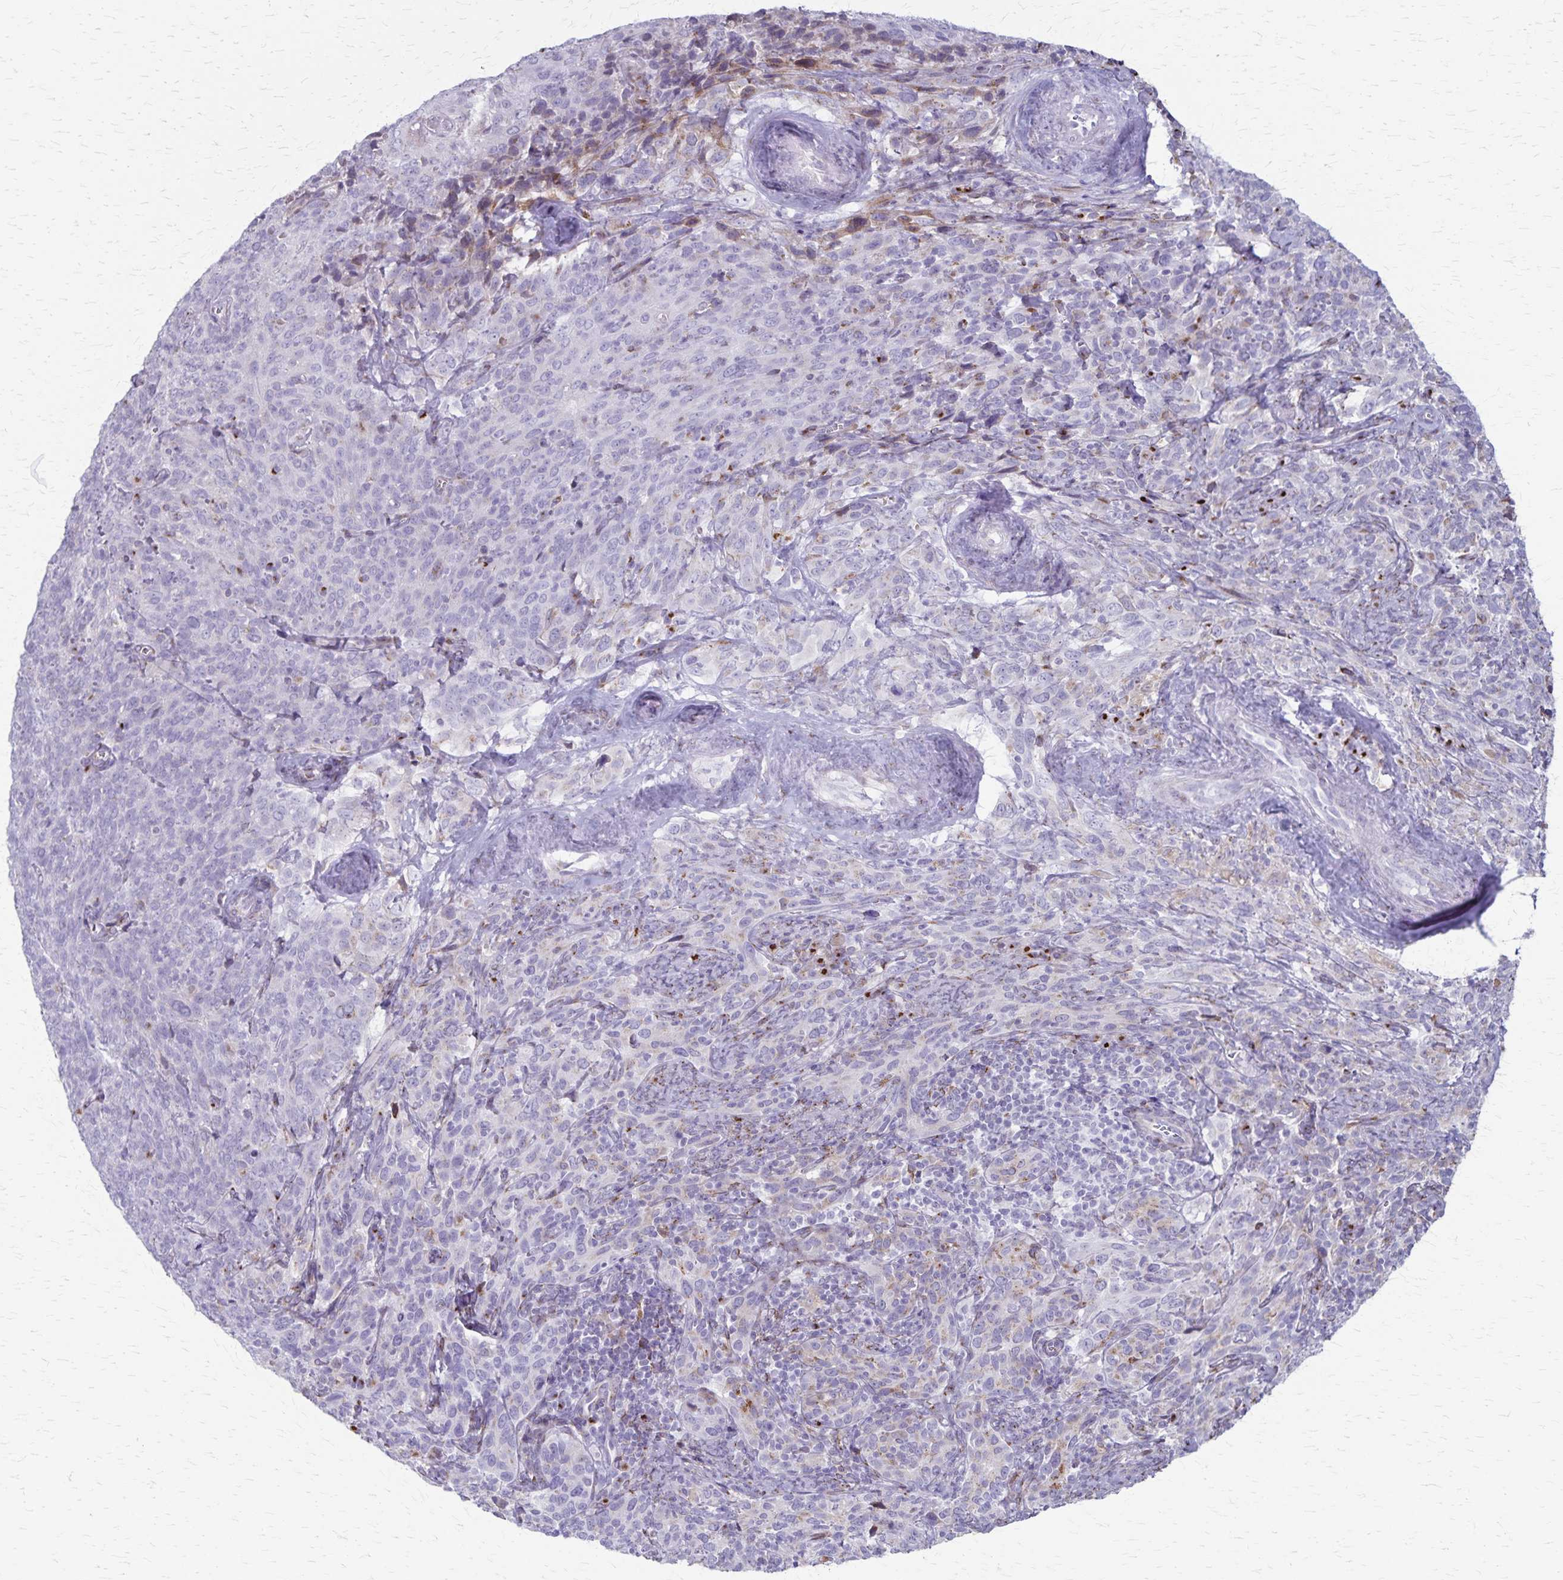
{"staining": {"intensity": "negative", "quantity": "none", "location": "none"}, "tissue": "cervical cancer", "cell_type": "Tumor cells", "image_type": "cancer", "snomed": [{"axis": "morphology", "description": "Squamous cell carcinoma, NOS"}, {"axis": "topography", "description": "Cervix"}], "caption": "IHC photomicrograph of neoplastic tissue: human cervical squamous cell carcinoma stained with DAB (3,3'-diaminobenzidine) displays no significant protein staining in tumor cells. (DAB (3,3'-diaminobenzidine) immunohistochemistry (IHC) with hematoxylin counter stain).", "gene": "MCFD2", "patient": {"sex": "female", "age": 51}}